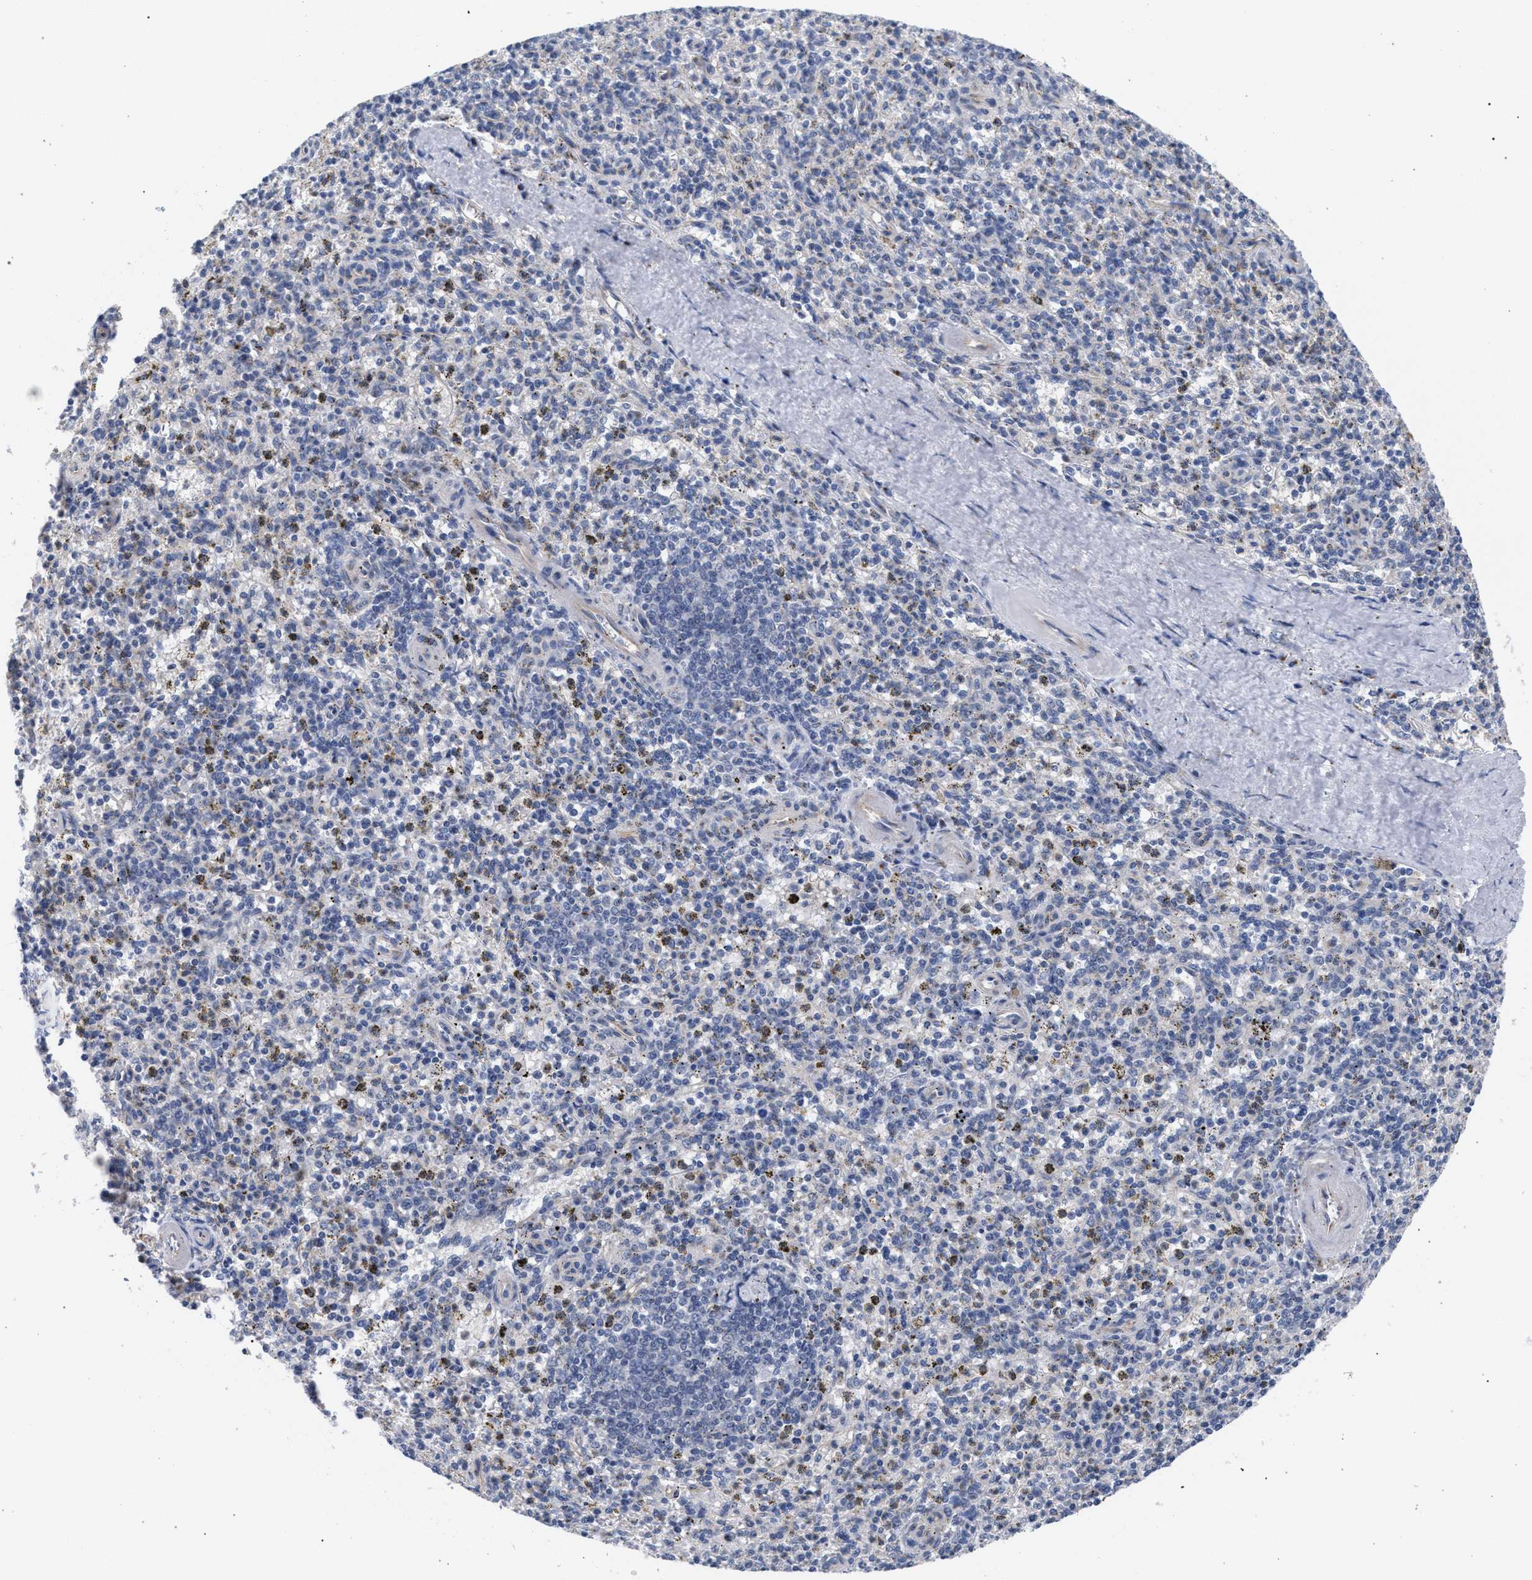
{"staining": {"intensity": "moderate", "quantity": "<25%", "location": "cytoplasmic/membranous"}, "tissue": "spleen", "cell_type": "Cells in red pulp", "image_type": "normal", "snomed": [{"axis": "morphology", "description": "Normal tissue, NOS"}, {"axis": "topography", "description": "Spleen"}], "caption": "Spleen stained for a protein displays moderate cytoplasmic/membranous positivity in cells in red pulp. The staining is performed using DAB brown chromogen to label protein expression. The nuclei are counter-stained blue using hematoxylin.", "gene": "GOLGA2", "patient": {"sex": "male", "age": 72}}